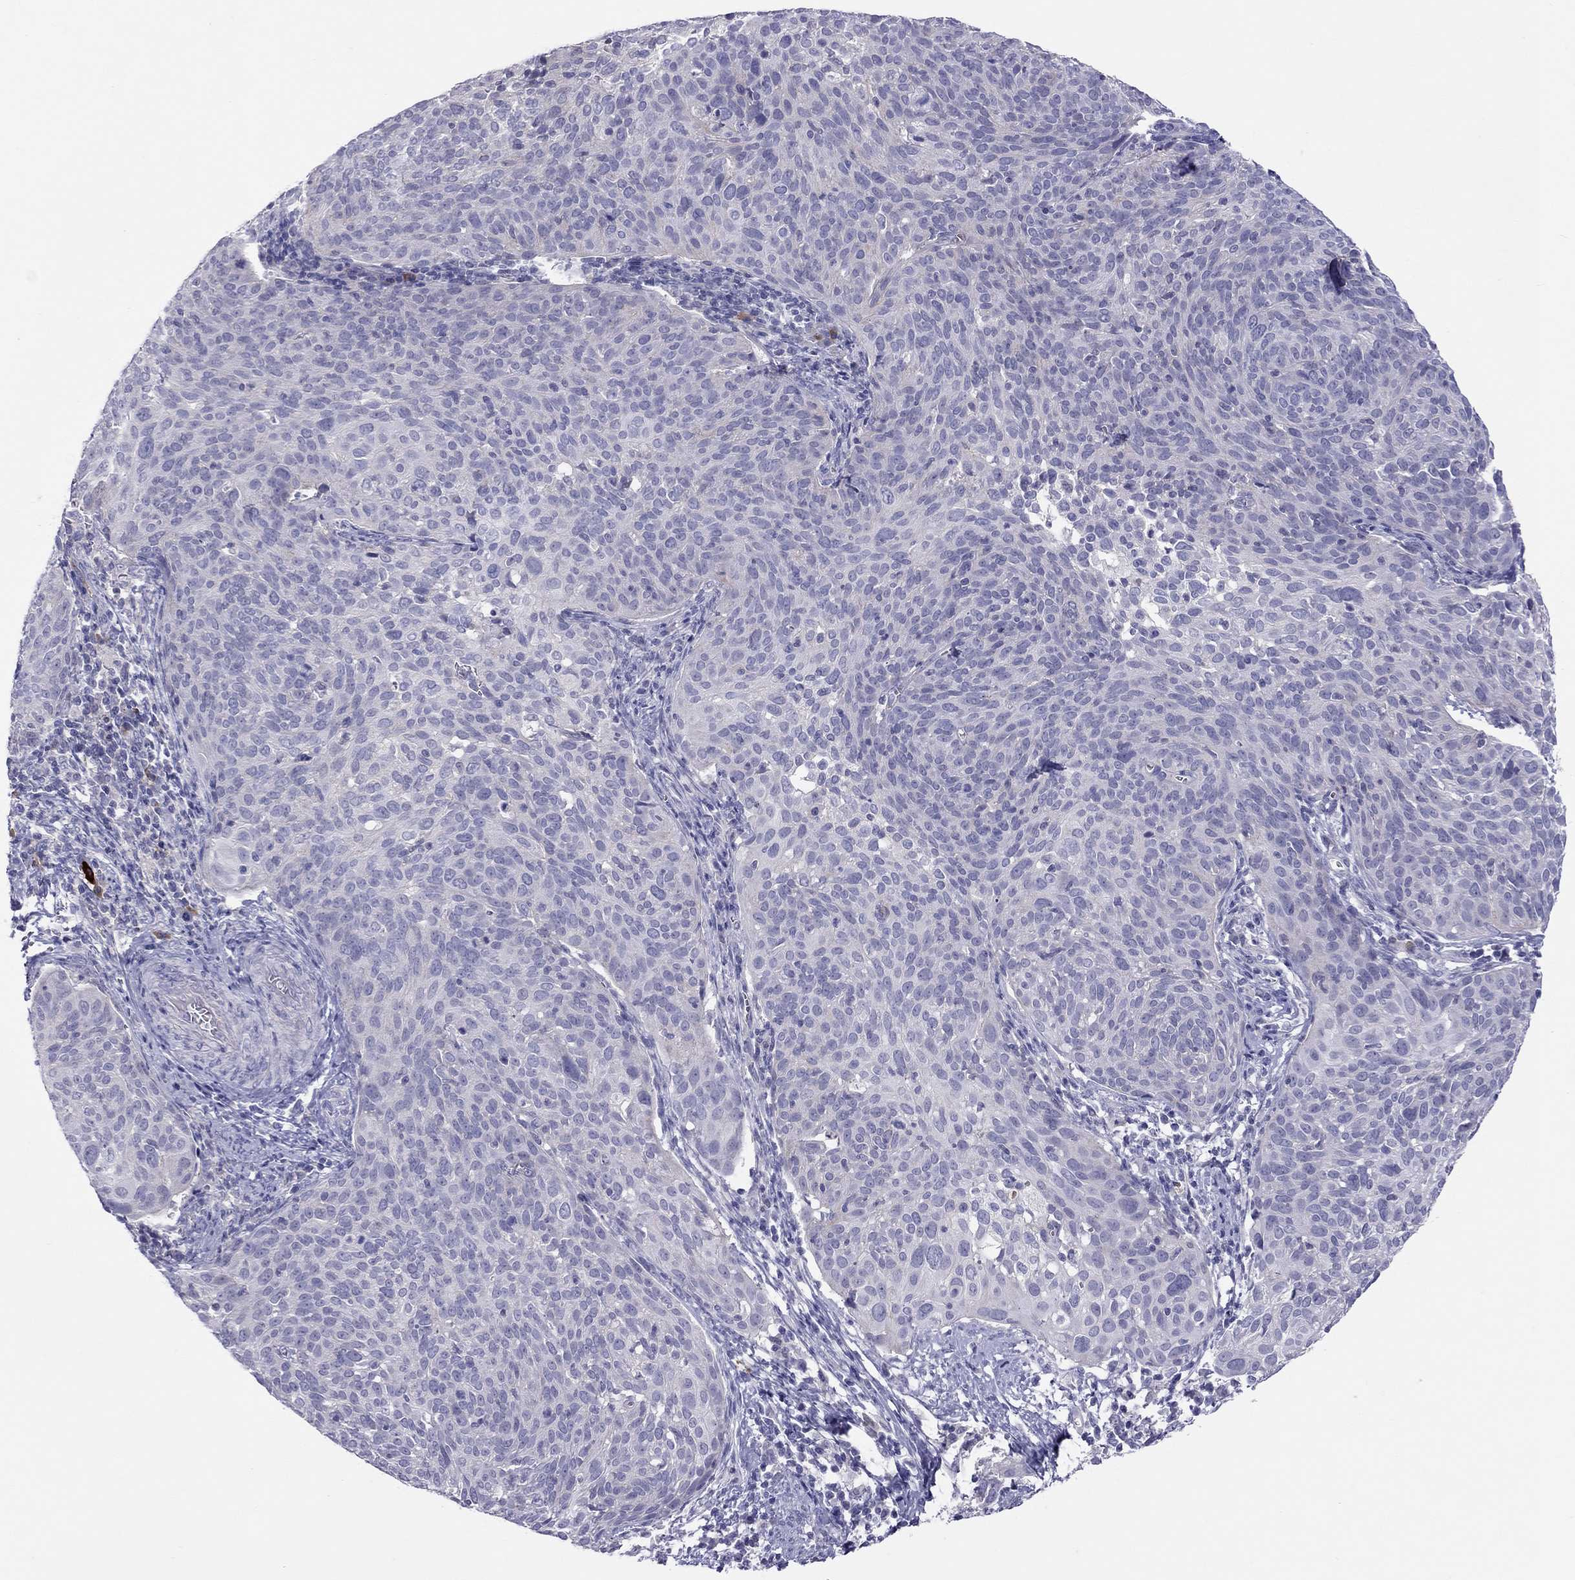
{"staining": {"intensity": "negative", "quantity": "none", "location": "none"}, "tissue": "cervical cancer", "cell_type": "Tumor cells", "image_type": "cancer", "snomed": [{"axis": "morphology", "description": "Squamous cell carcinoma, NOS"}, {"axis": "topography", "description": "Cervix"}], "caption": "This is an IHC micrograph of human cervical cancer (squamous cell carcinoma). There is no positivity in tumor cells.", "gene": "FRMD1", "patient": {"sex": "female", "age": 39}}